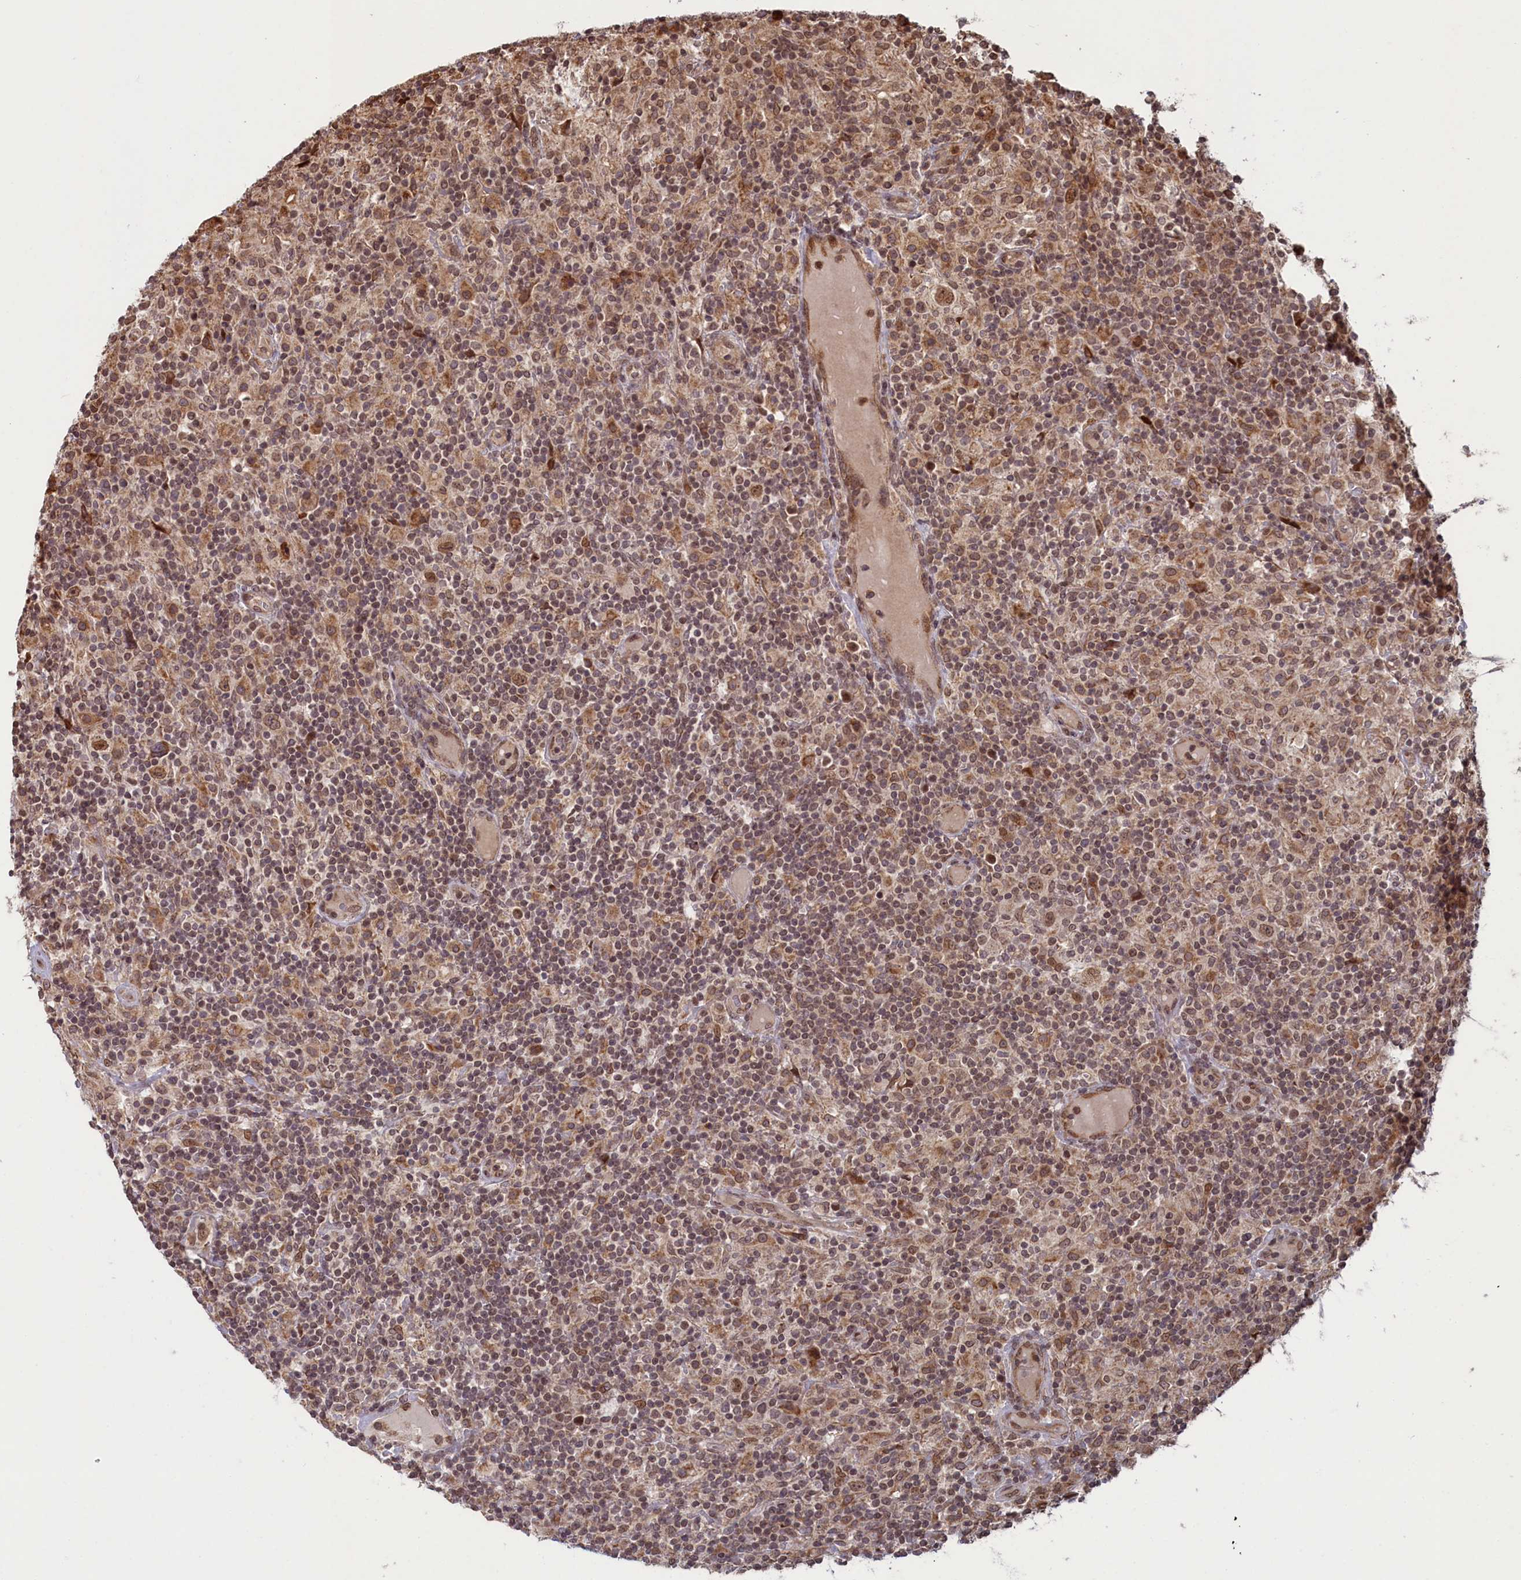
{"staining": {"intensity": "moderate", "quantity": ">75%", "location": "nuclear"}, "tissue": "lymphoma", "cell_type": "Tumor cells", "image_type": "cancer", "snomed": [{"axis": "morphology", "description": "Hodgkin's disease, NOS"}, {"axis": "topography", "description": "Lymph node"}], "caption": "Lymphoma tissue displays moderate nuclear expression in approximately >75% of tumor cells, visualized by immunohistochemistry.", "gene": "NAE1", "patient": {"sex": "male", "age": 70}}